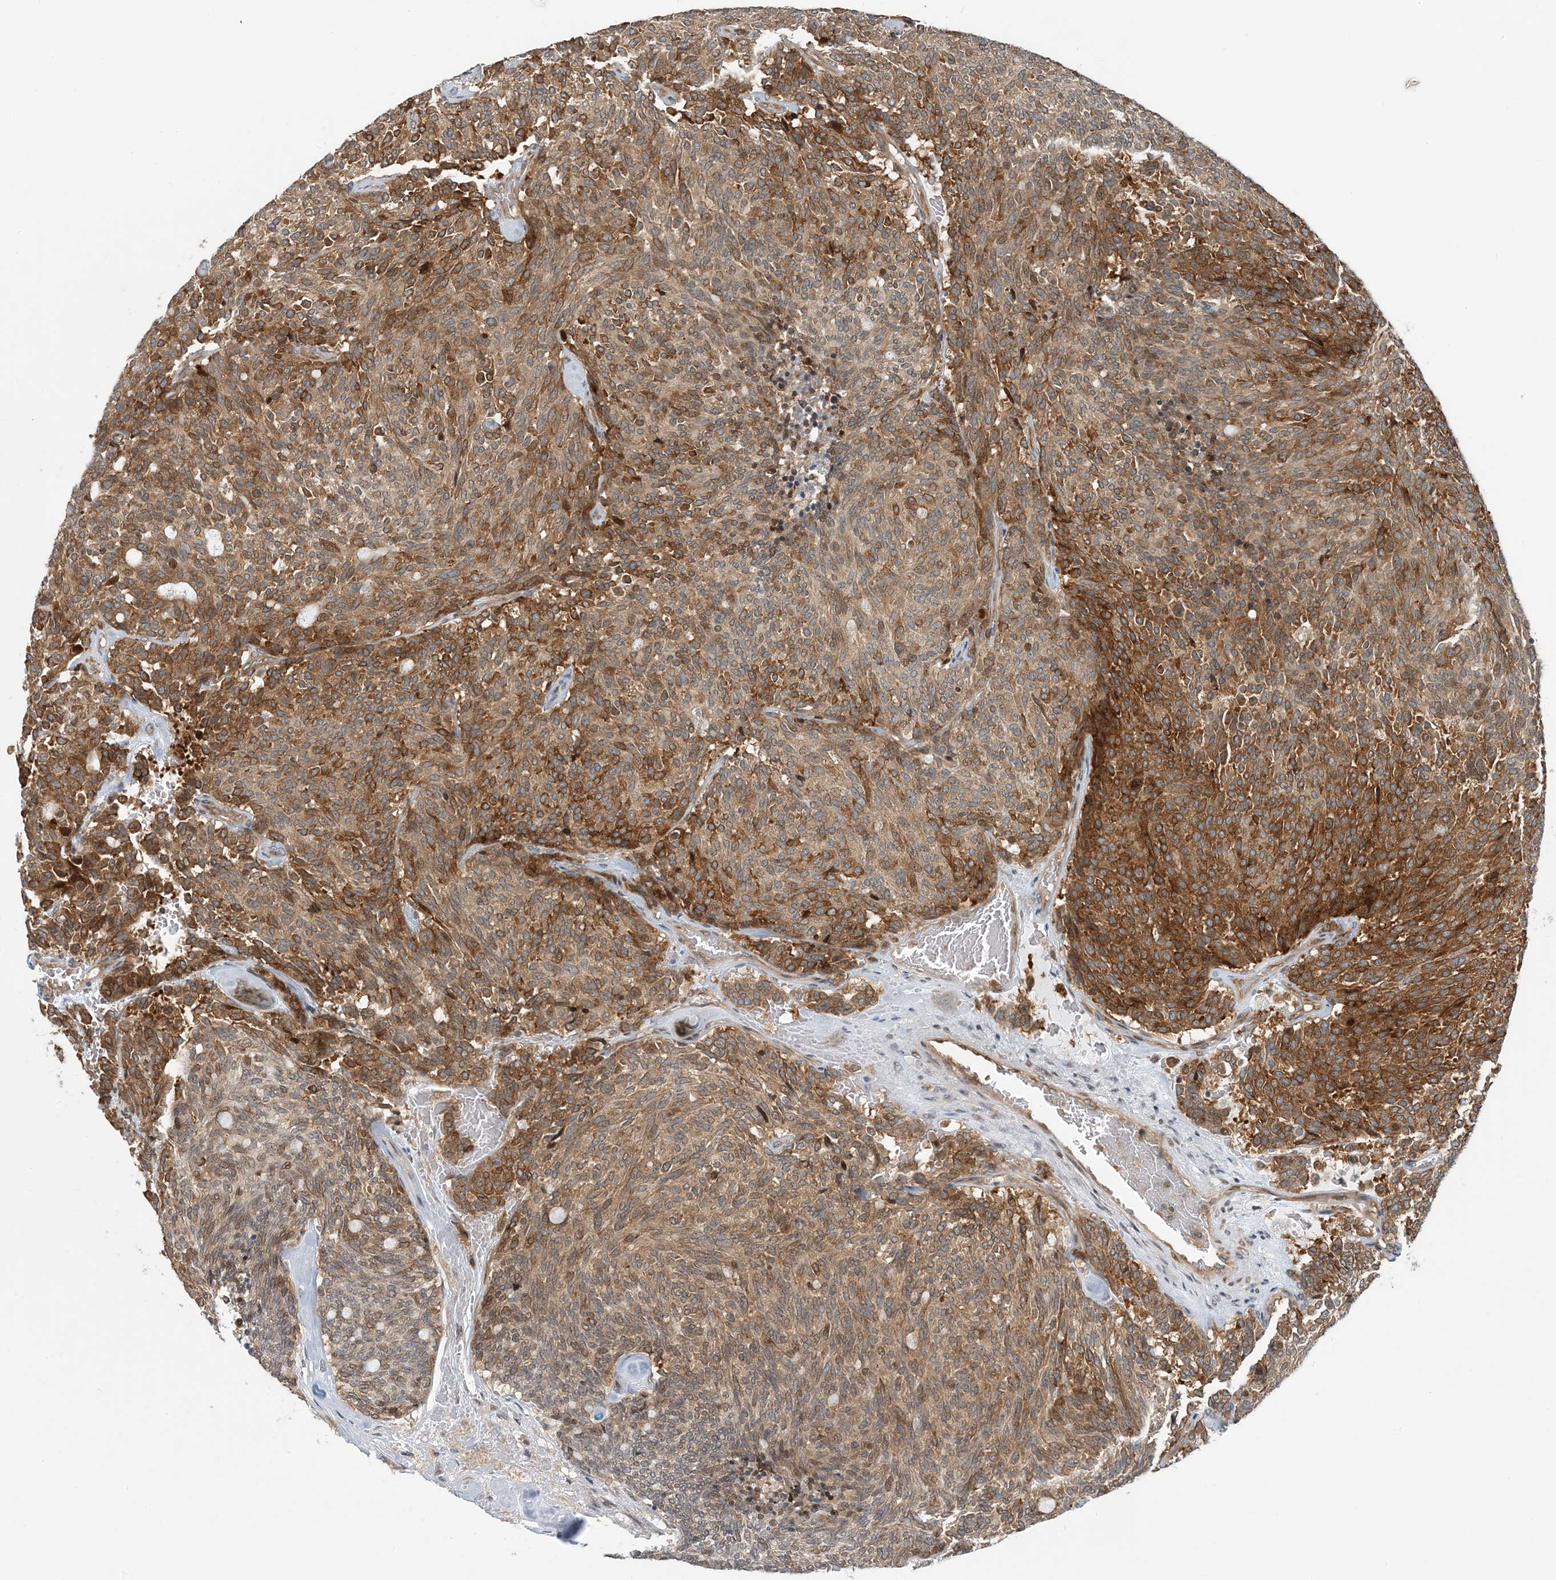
{"staining": {"intensity": "moderate", "quantity": ">75%", "location": "cytoplasmic/membranous"}, "tissue": "carcinoid", "cell_type": "Tumor cells", "image_type": "cancer", "snomed": [{"axis": "morphology", "description": "Carcinoid, malignant, NOS"}, {"axis": "topography", "description": "Pancreas"}], "caption": "Immunohistochemistry micrograph of neoplastic tissue: malignant carcinoid stained using immunohistochemistry shows medium levels of moderate protein expression localized specifically in the cytoplasmic/membranous of tumor cells, appearing as a cytoplasmic/membranous brown color.", "gene": "ATP13A2", "patient": {"sex": "female", "age": 54}}